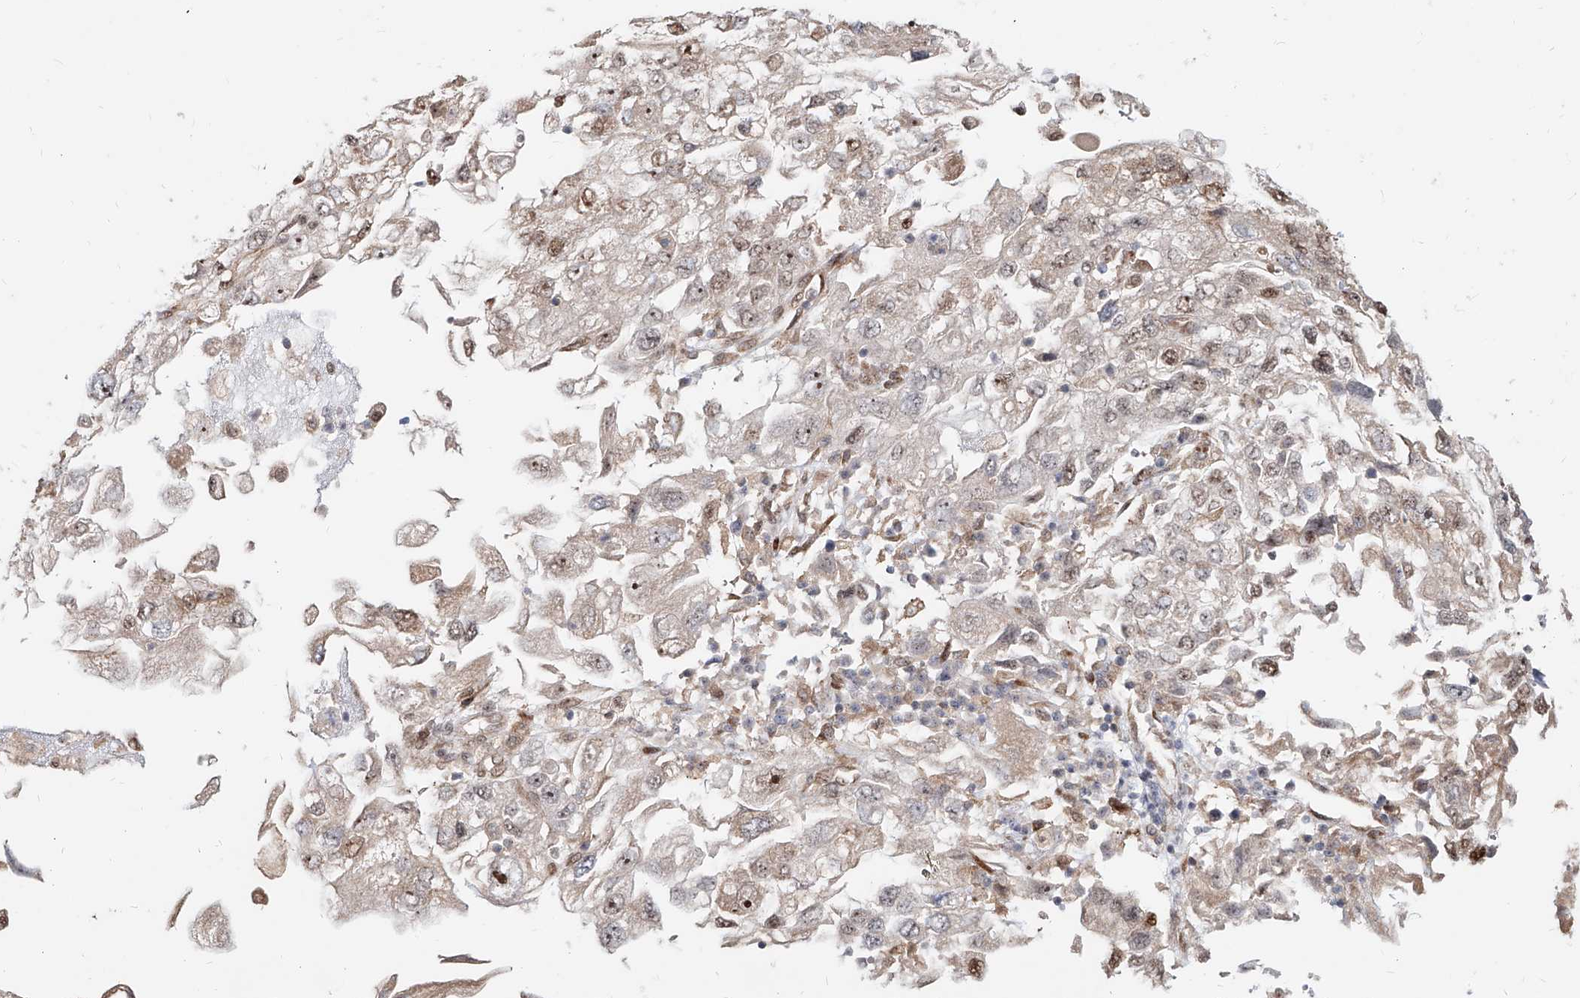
{"staining": {"intensity": "moderate", "quantity": ">75%", "location": "nuclear"}, "tissue": "endometrial cancer", "cell_type": "Tumor cells", "image_type": "cancer", "snomed": [{"axis": "morphology", "description": "Adenocarcinoma, NOS"}, {"axis": "topography", "description": "Endometrium"}], "caption": "Tumor cells reveal medium levels of moderate nuclear expression in about >75% of cells in human adenocarcinoma (endometrial).", "gene": "ZNF710", "patient": {"sex": "female", "age": 49}}